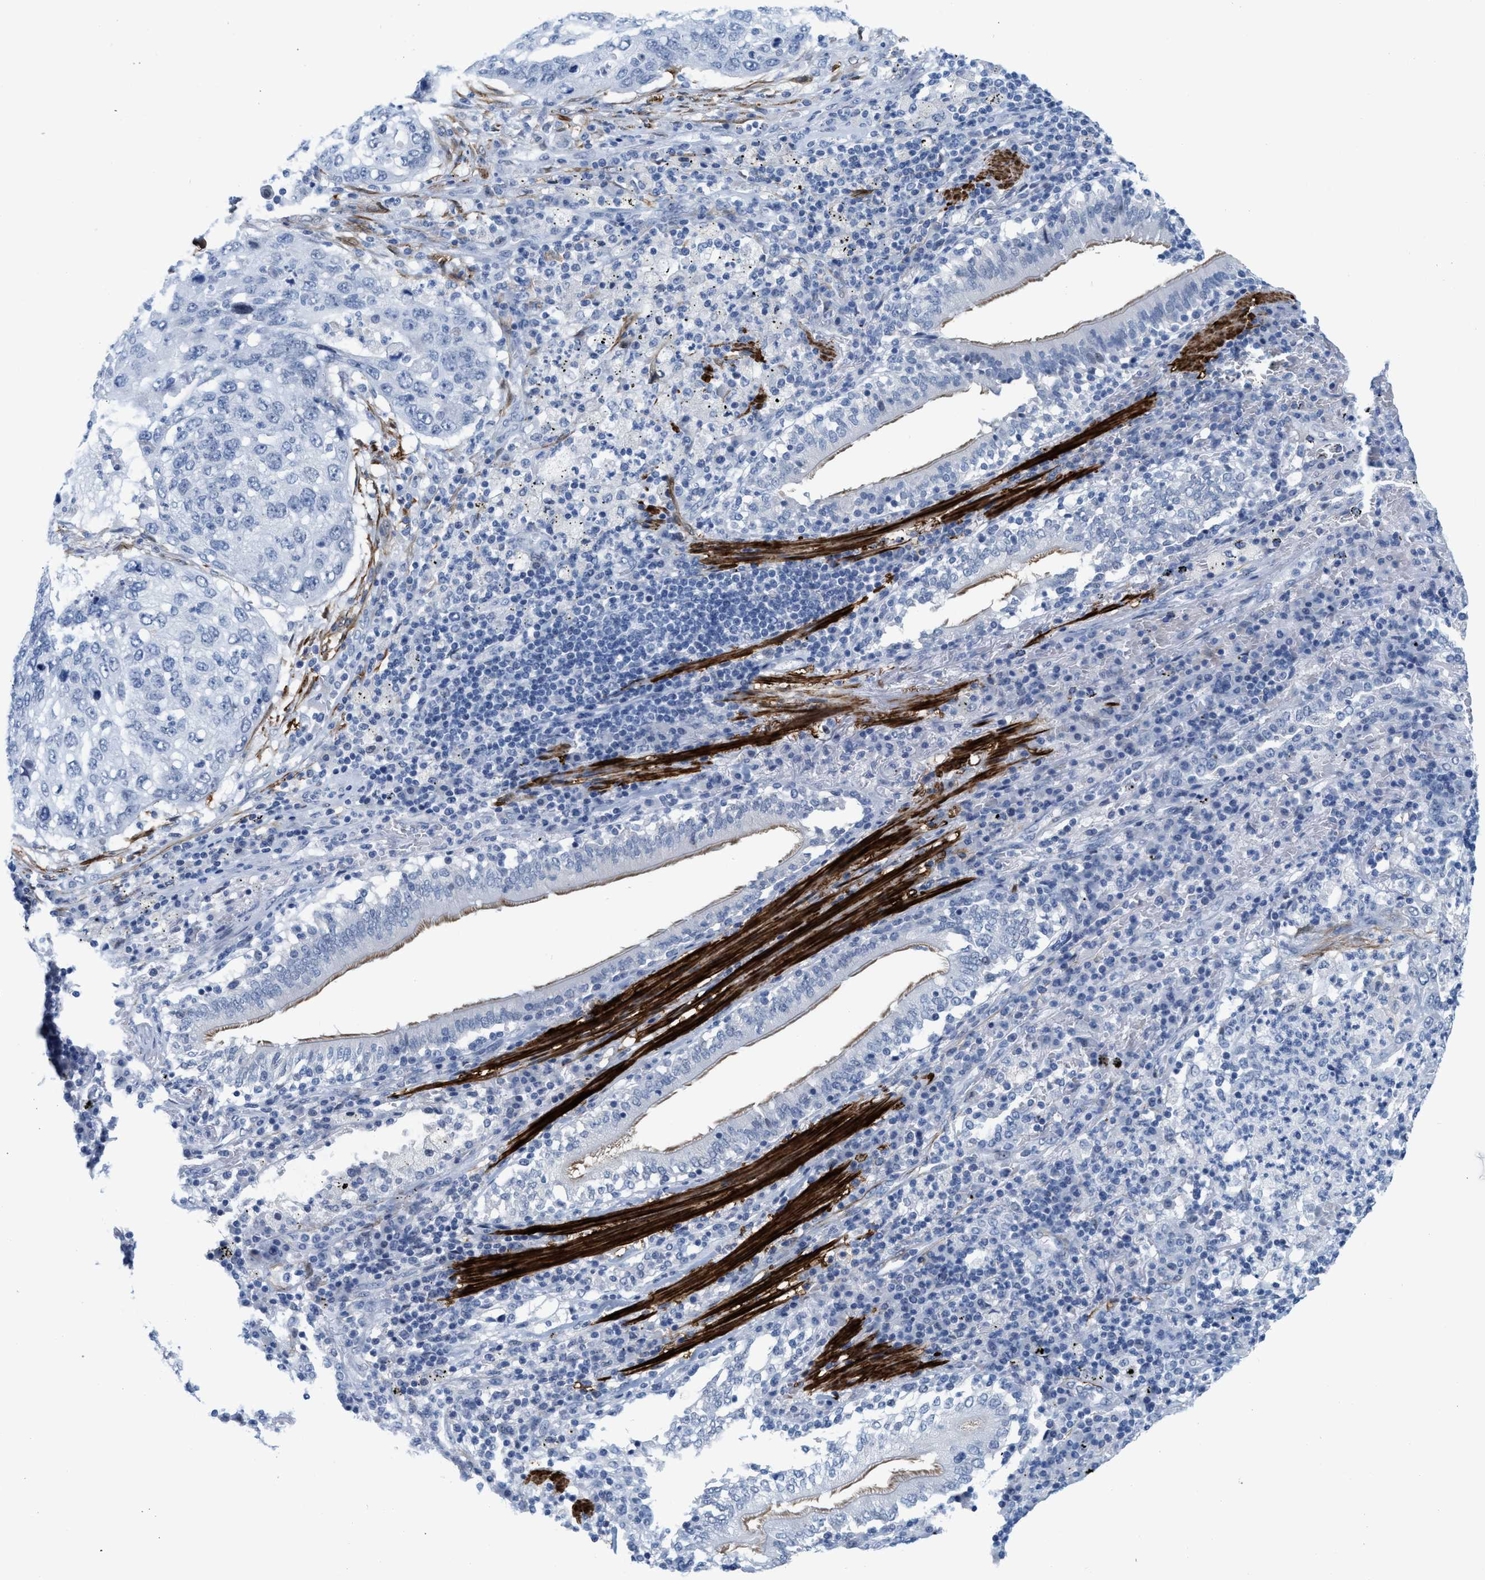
{"staining": {"intensity": "negative", "quantity": "none", "location": "none"}, "tissue": "lung cancer", "cell_type": "Tumor cells", "image_type": "cancer", "snomed": [{"axis": "morphology", "description": "Squamous cell carcinoma, NOS"}, {"axis": "topography", "description": "Lung"}], "caption": "A photomicrograph of lung cancer (squamous cell carcinoma) stained for a protein shows no brown staining in tumor cells.", "gene": "TAGLN", "patient": {"sex": "female", "age": 63}}